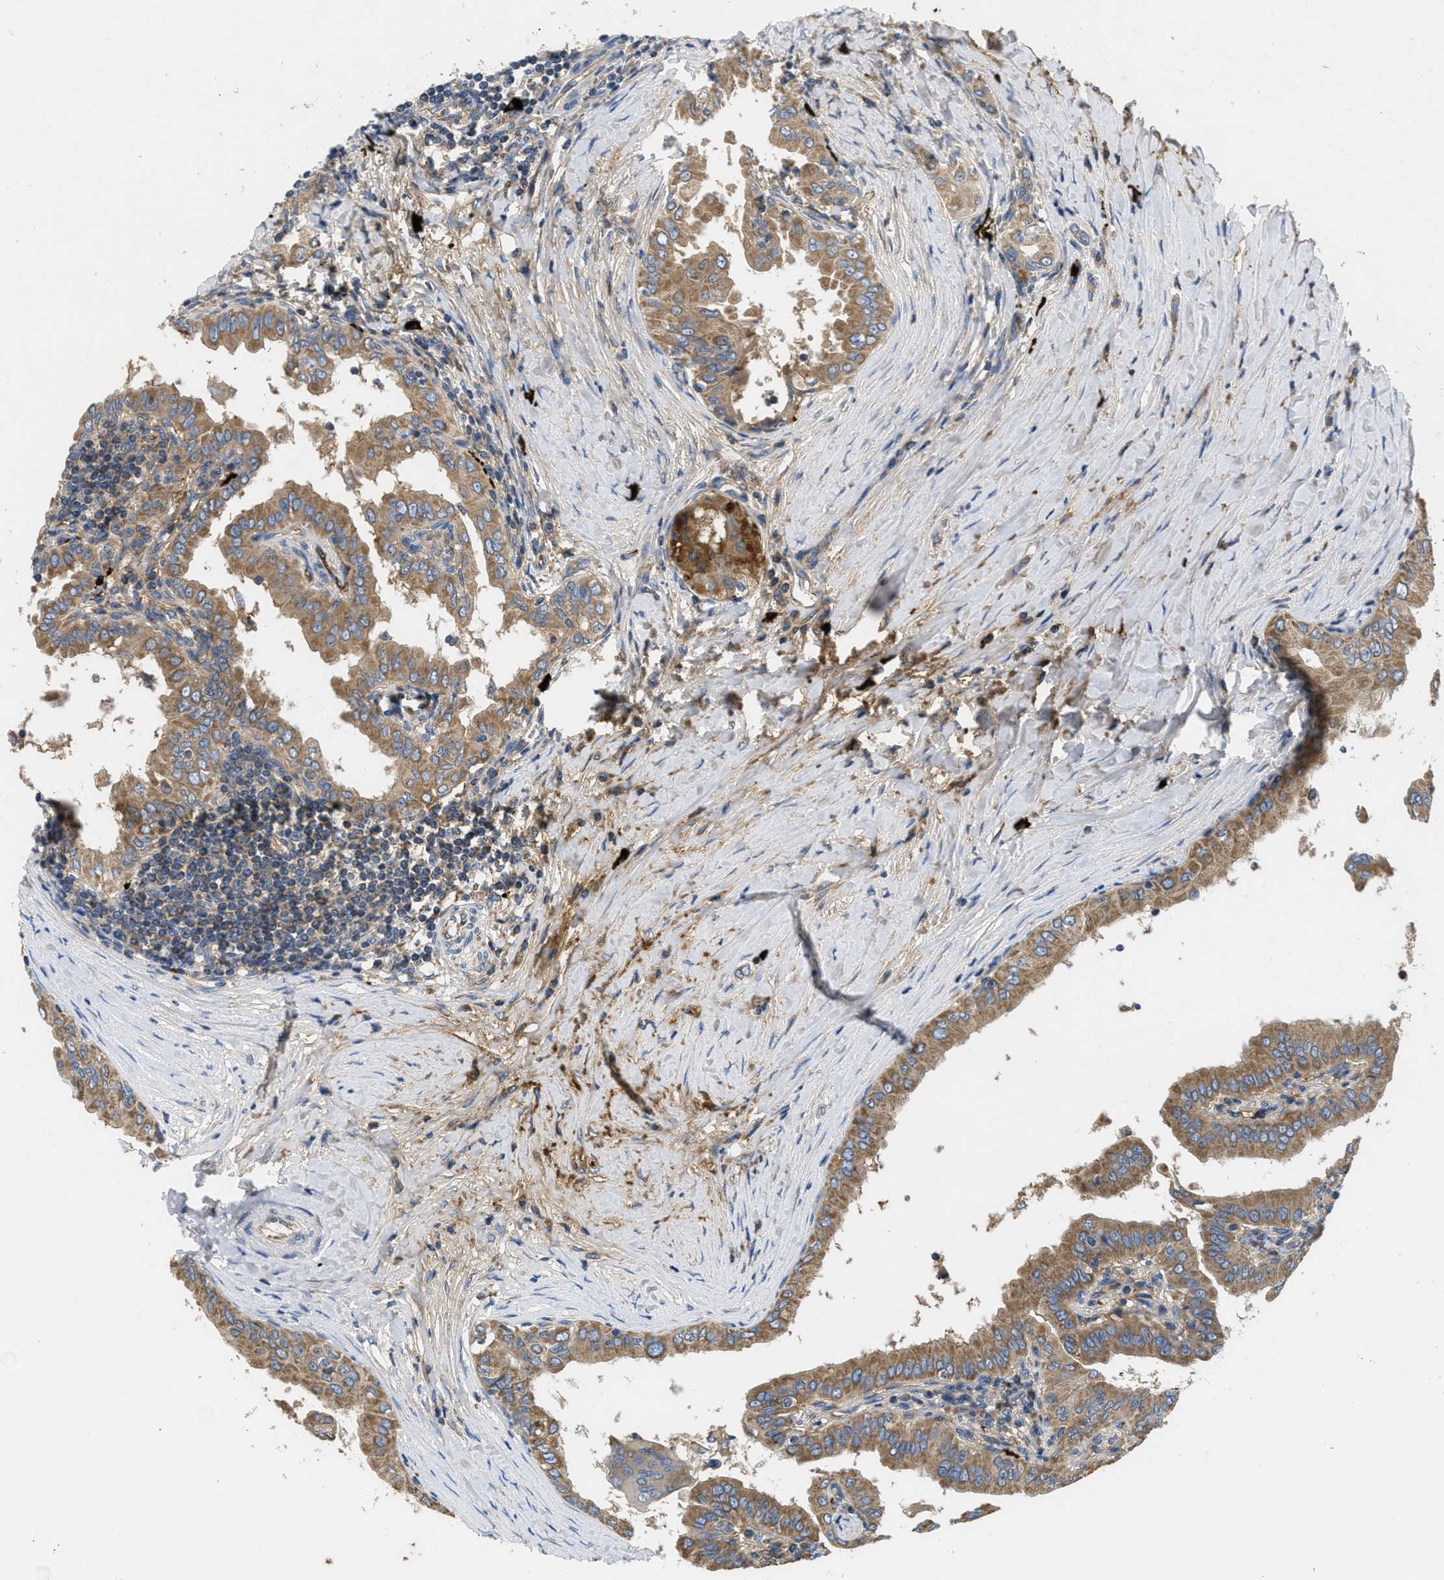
{"staining": {"intensity": "moderate", "quantity": ">75%", "location": "cytoplasmic/membranous"}, "tissue": "thyroid cancer", "cell_type": "Tumor cells", "image_type": "cancer", "snomed": [{"axis": "morphology", "description": "Papillary adenocarcinoma, NOS"}, {"axis": "topography", "description": "Thyroid gland"}], "caption": "Approximately >75% of tumor cells in human thyroid cancer demonstrate moderate cytoplasmic/membranous protein positivity as visualized by brown immunohistochemical staining.", "gene": "GALK1", "patient": {"sex": "male", "age": 33}}